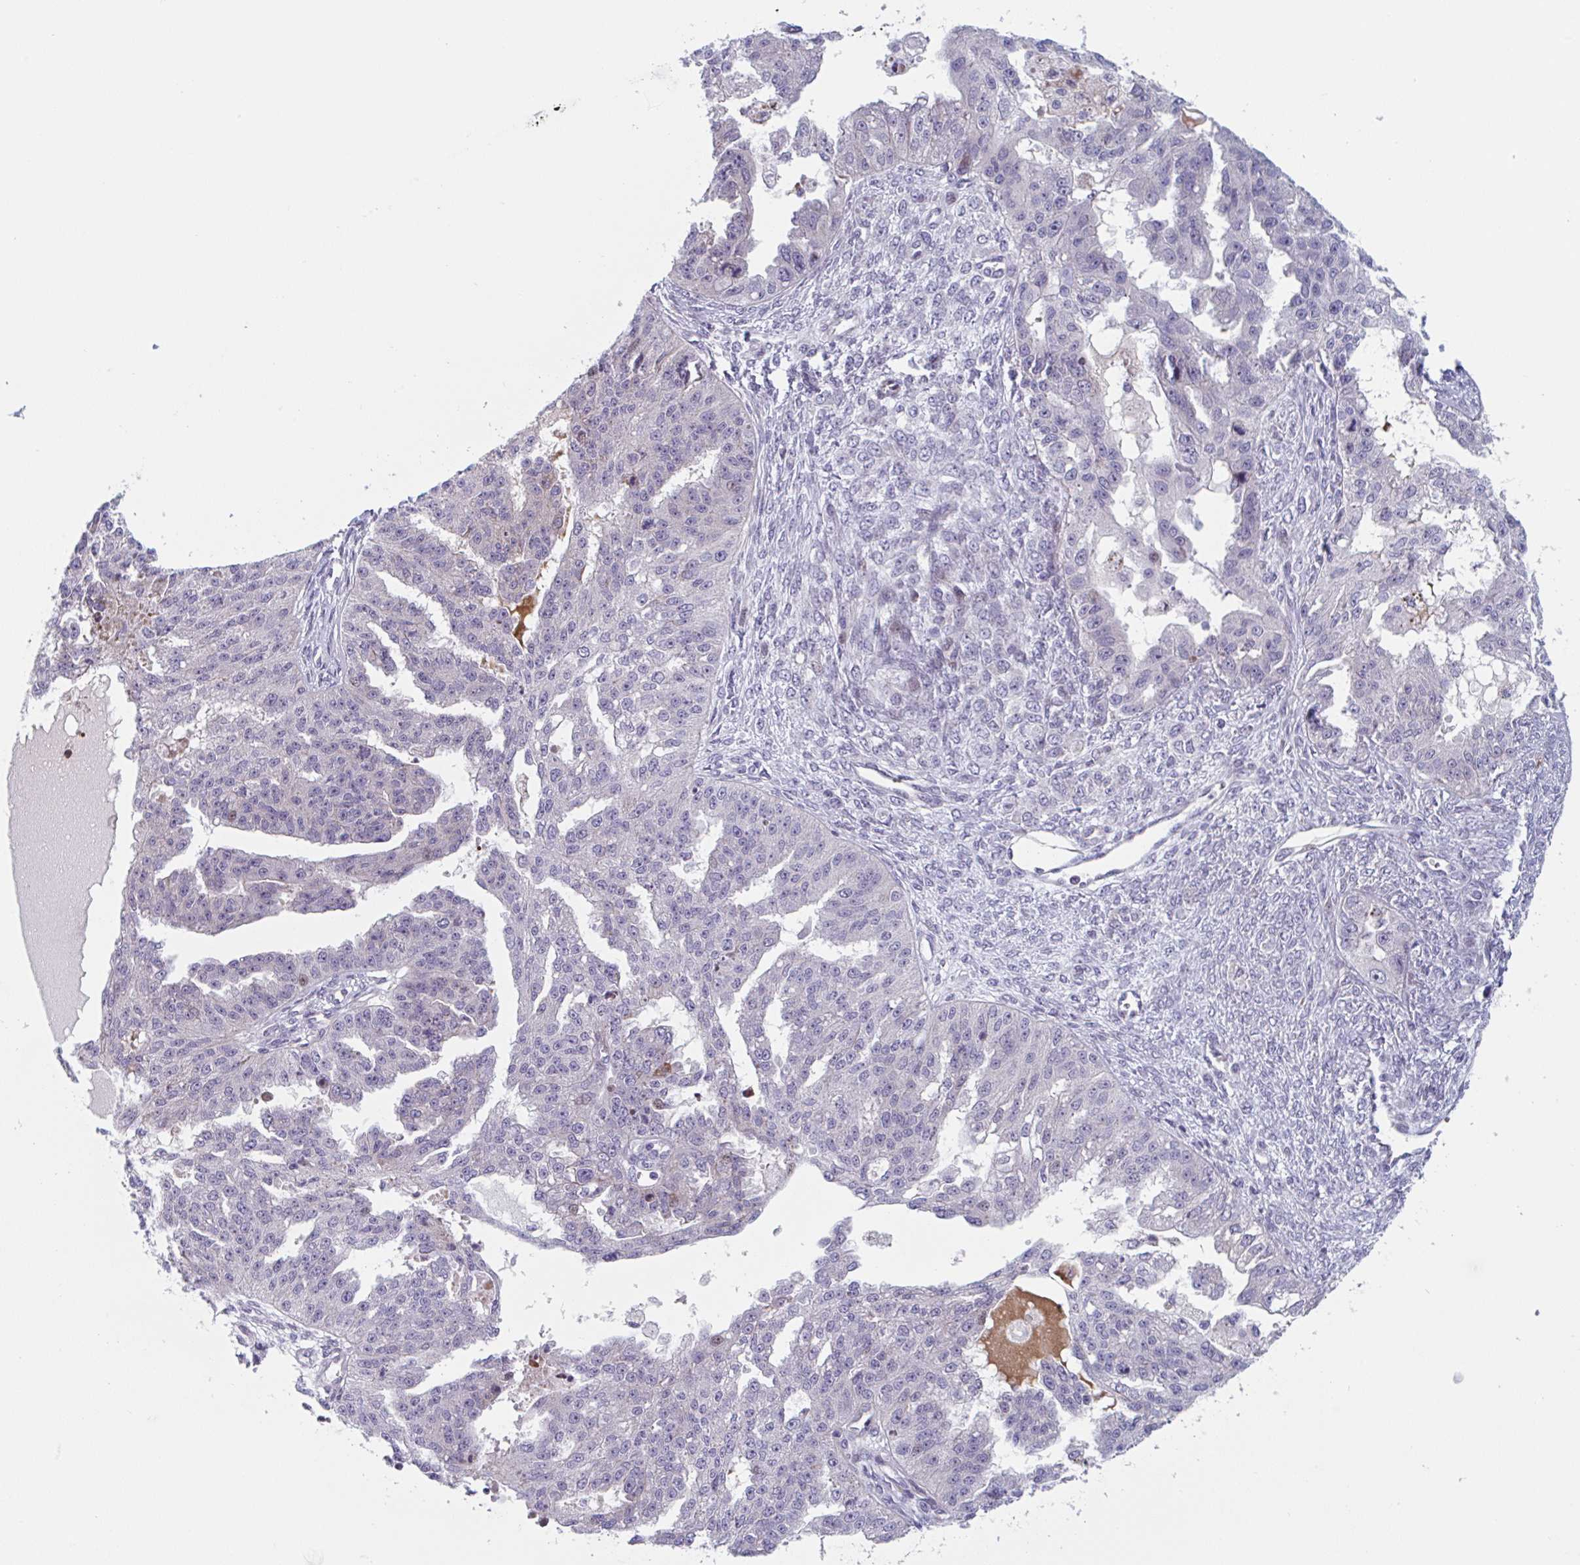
{"staining": {"intensity": "negative", "quantity": "none", "location": "none"}, "tissue": "ovarian cancer", "cell_type": "Tumor cells", "image_type": "cancer", "snomed": [{"axis": "morphology", "description": "Cystadenocarcinoma, serous, NOS"}, {"axis": "topography", "description": "Ovary"}], "caption": "Immunohistochemistry (IHC) image of neoplastic tissue: human ovarian cancer (serous cystadenocarcinoma) stained with DAB displays no significant protein expression in tumor cells.", "gene": "DUXA", "patient": {"sex": "female", "age": 58}}